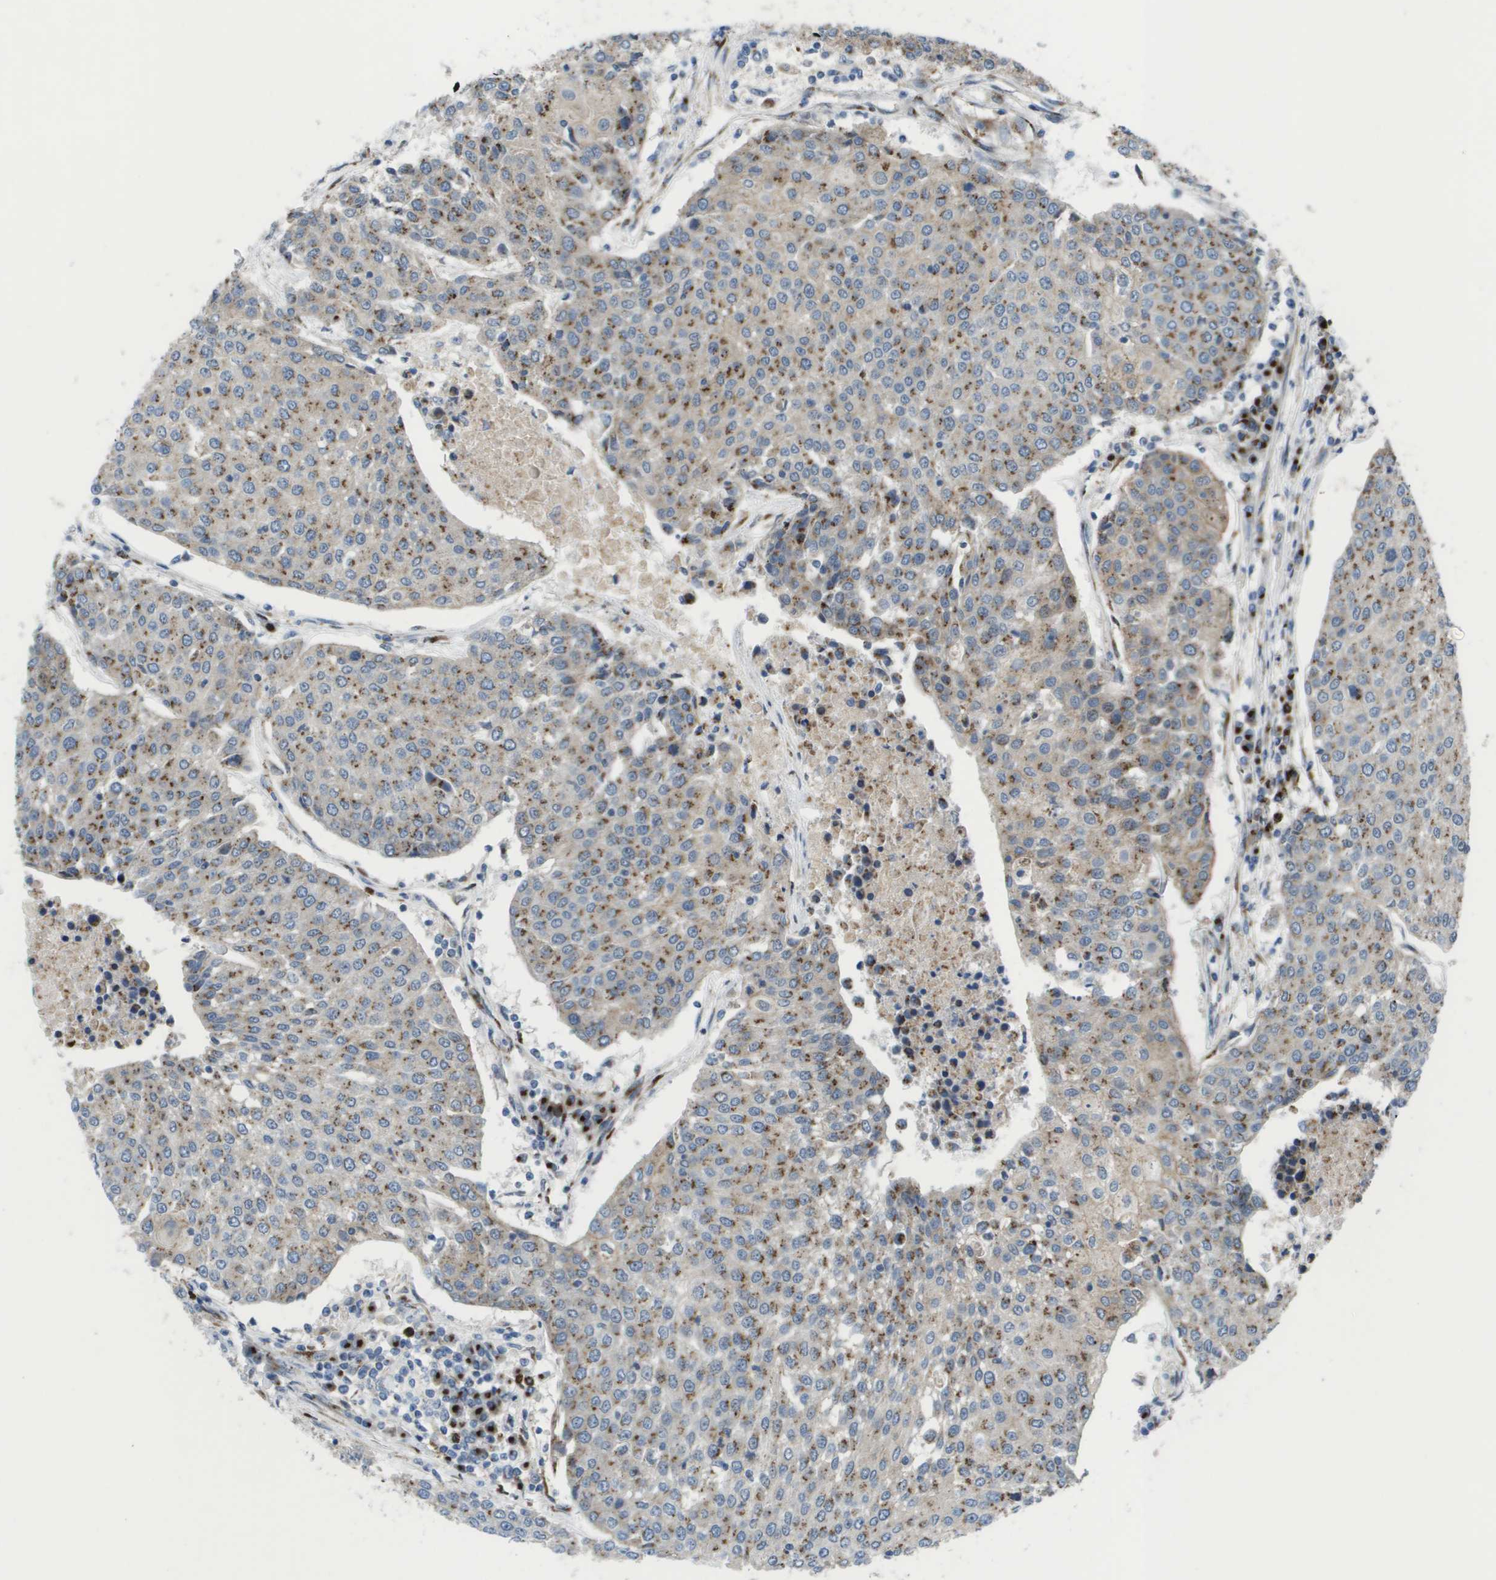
{"staining": {"intensity": "moderate", "quantity": ">75%", "location": "cytoplasmic/membranous"}, "tissue": "urothelial cancer", "cell_type": "Tumor cells", "image_type": "cancer", "snomed": [{"axis": "morphology", "description": "Urothelial carcinoma, High grade"}, {"axis": "topography", "description": "Urinary bladder"}], "caption": "Tumor cells exhibit medium levels of moderate cytoplasmic/membranous staining in approximately >75% of cells in urothelial cancer. The protein of interest is shown in brown color, while the nuclei are stained blue.", "gene": "QSOX2", "patient": {"sex": "female", "age": 85}}